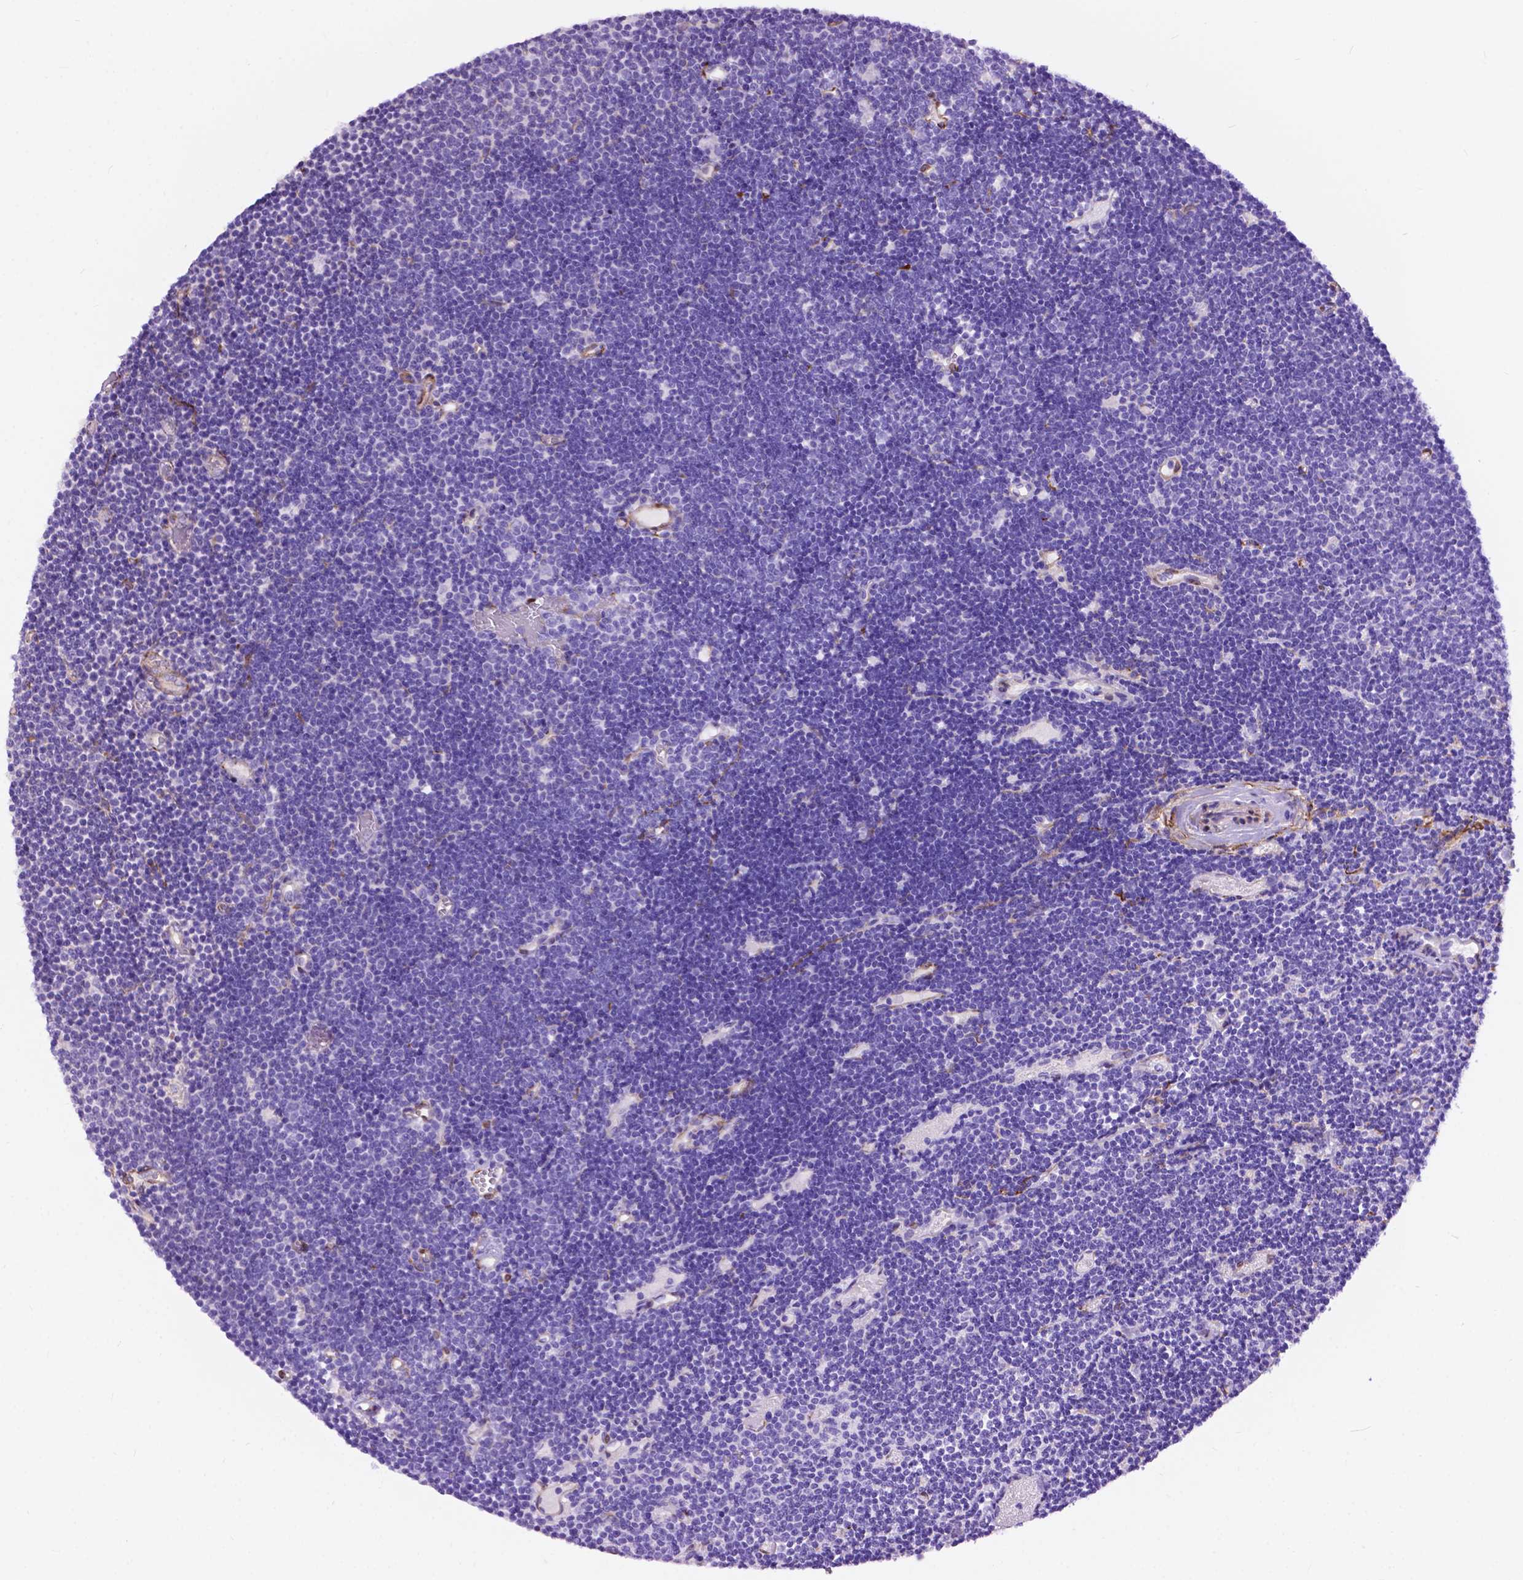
{"staining": {"intensity": "negative", "quantity": "none", "location": "none"}, "tissue": "lymphoma", "cell_type": "Tumor cells", "image_type": "cancer", "snomed": [{"axis": "morphology", "description": "Malignant lymphoma, non-Hodgkin's type, Low grade"}, {"axis": "topography", "description": "Brain"}], "caption": "Protein analysis of malignant lymphoma, non-Hodgkin's type (low-grade) exhibits no significant staining in tumor cells. (Immunohistochemistry, brightfield microscopy, high magnification).", "gene": "PCDHA12", "patient": {"sex": "female", "age": 66}}